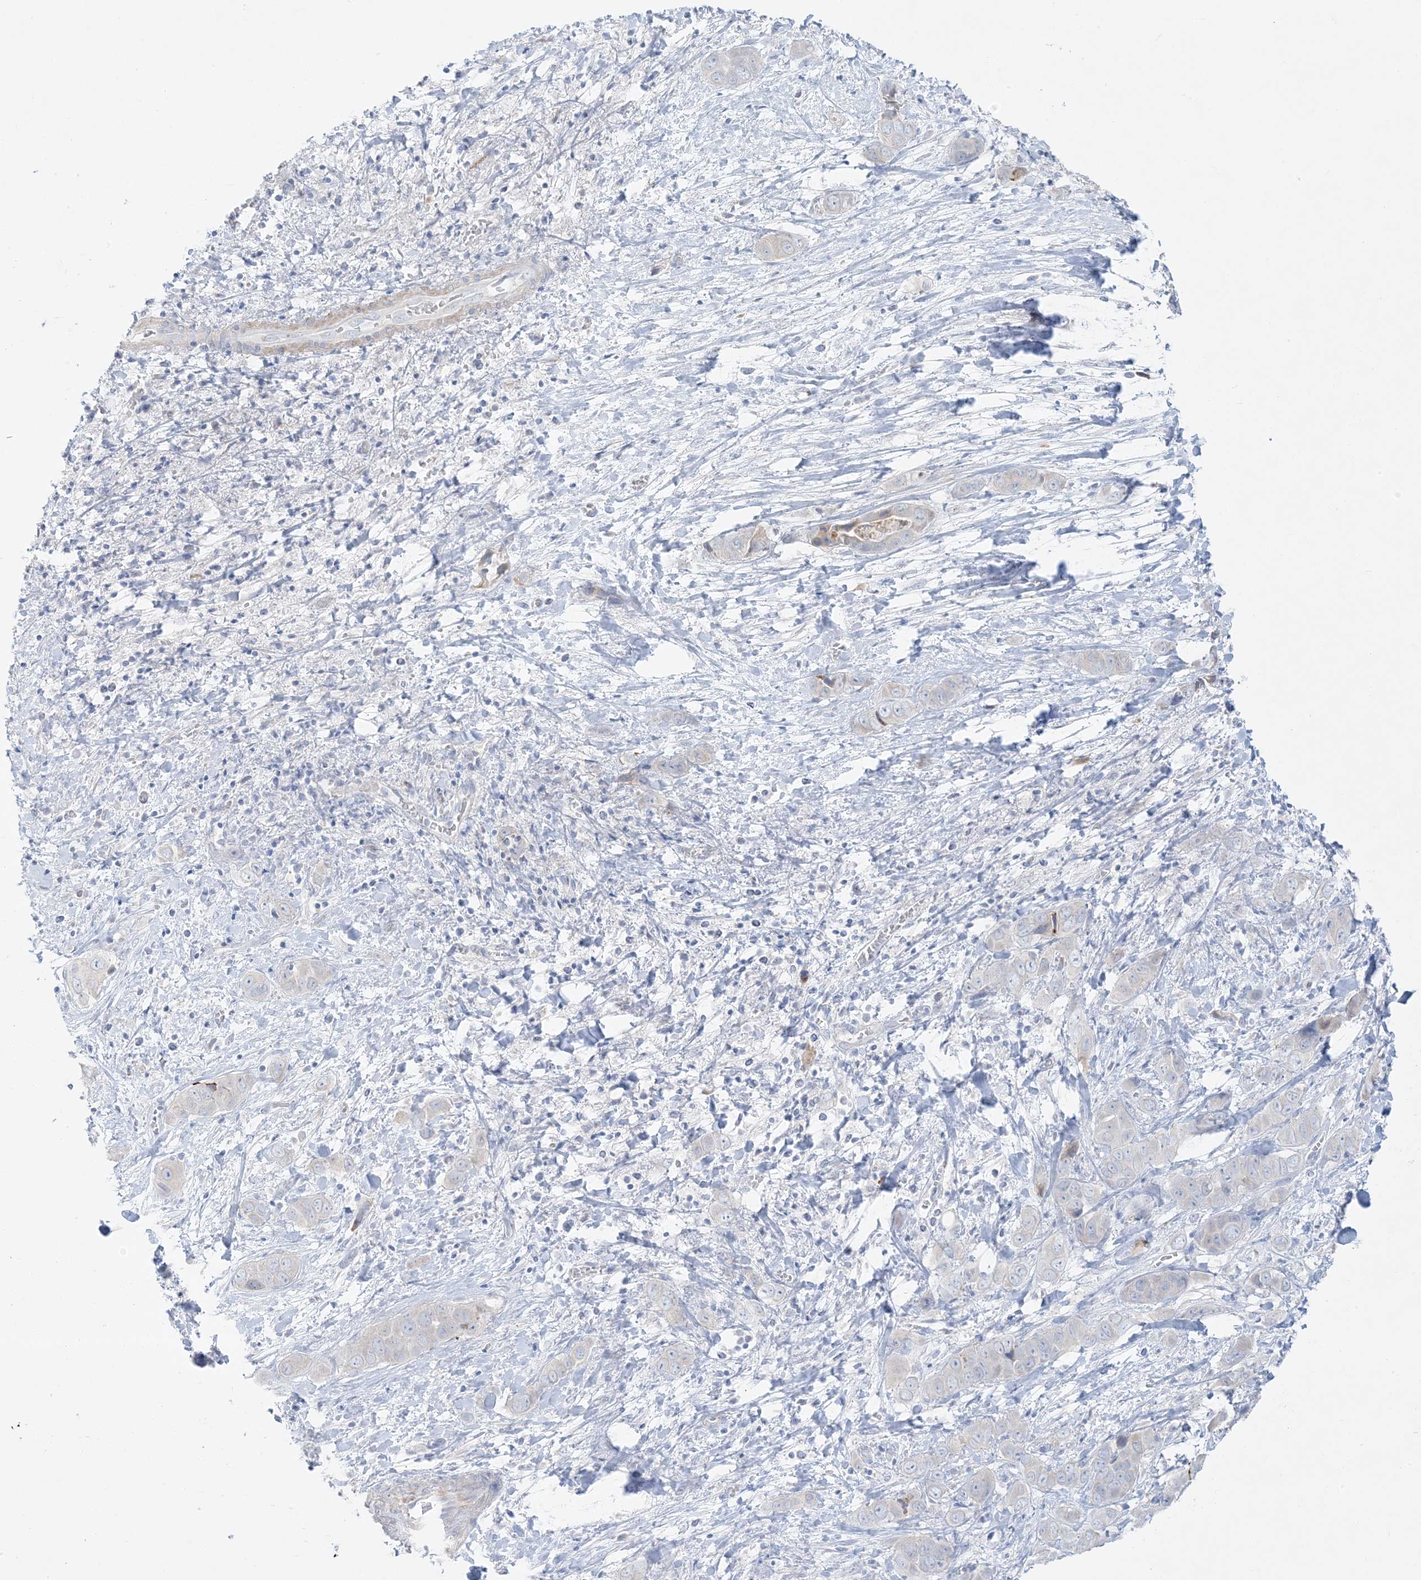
{"staining": {"intensity": "negative", "quantity": "none", "location": "none"}, "tissue": "liver cancer", "cell_type": "Tumor cells", "image_type": "cancer", "snomed": [{"axis": "morphology", "description": "Cholangiocarcinoma"}, {"axis": "topography", "description": "Liver"}], "caption": "Immunohistochemistry micrograph of human liver cholangiocarcinoma stained for a protein (brown), which shows no expression in tumor cells.", "gene": "FAM184A", "patient": {"sex": "female", "age": 52}}